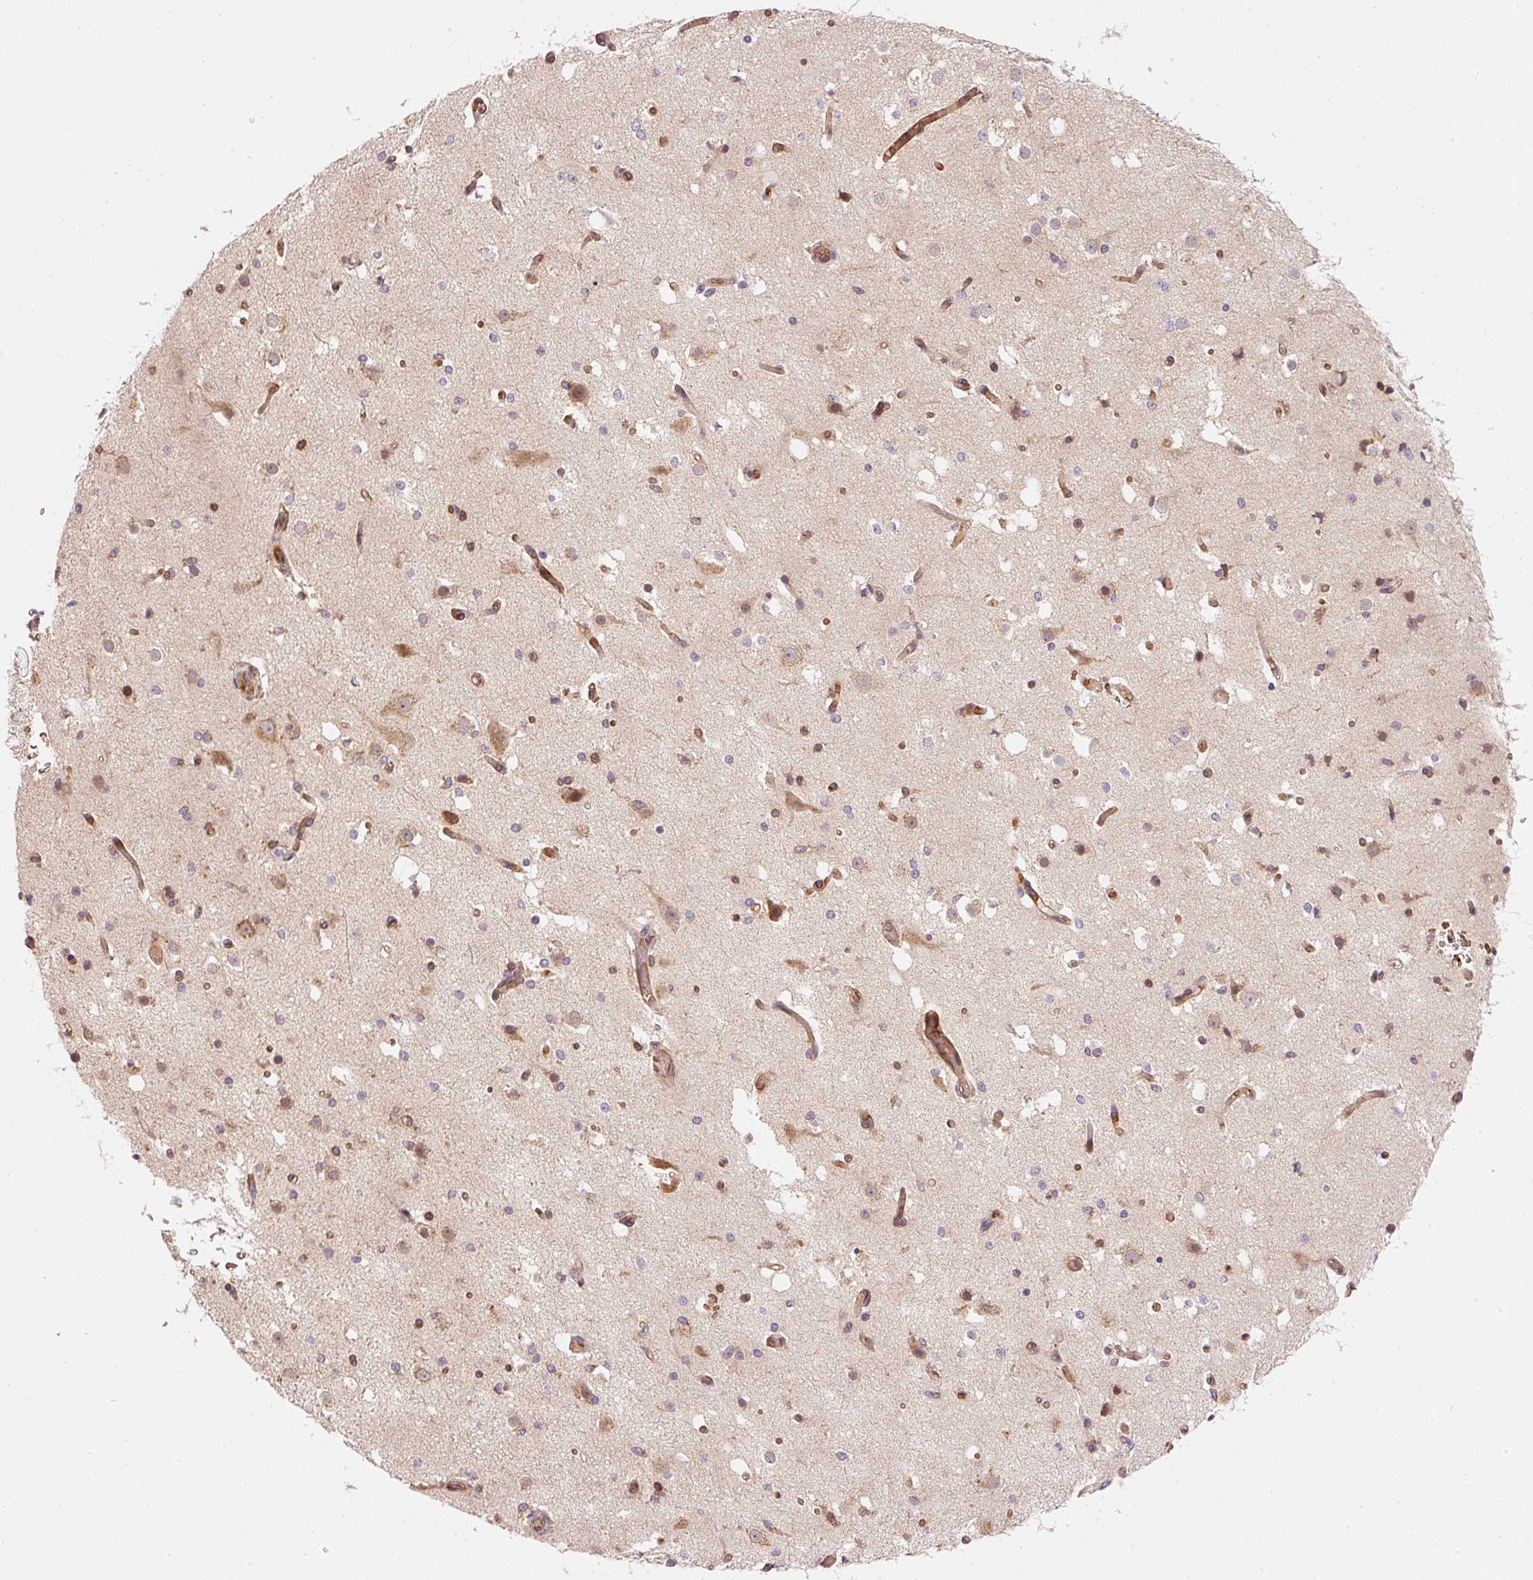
{"staining": {"intensity": "moderate", "quantity": ">75%", "location": "cytoplasmic/membranous"}, "tissue": "cerebral cortex", "cell_type": "Endothelial cells", "image_type": "normal", "snomed": [{"axis": "morphology", "description": "Normal tissue, NOS"}, {"axis": "morphology", "description": "Inflammation, NOS"}, {"axis": "topography", "description": "Cerebral cortex"}], "caption": "Human cerebral cortex stained with a brown dye exhibits moderate cytoplasmic/membranous positive positivity in approximately >75% of endothelial cells.", "gene": "ADCY4", "patient": {"sex": "male", "age": 6}}